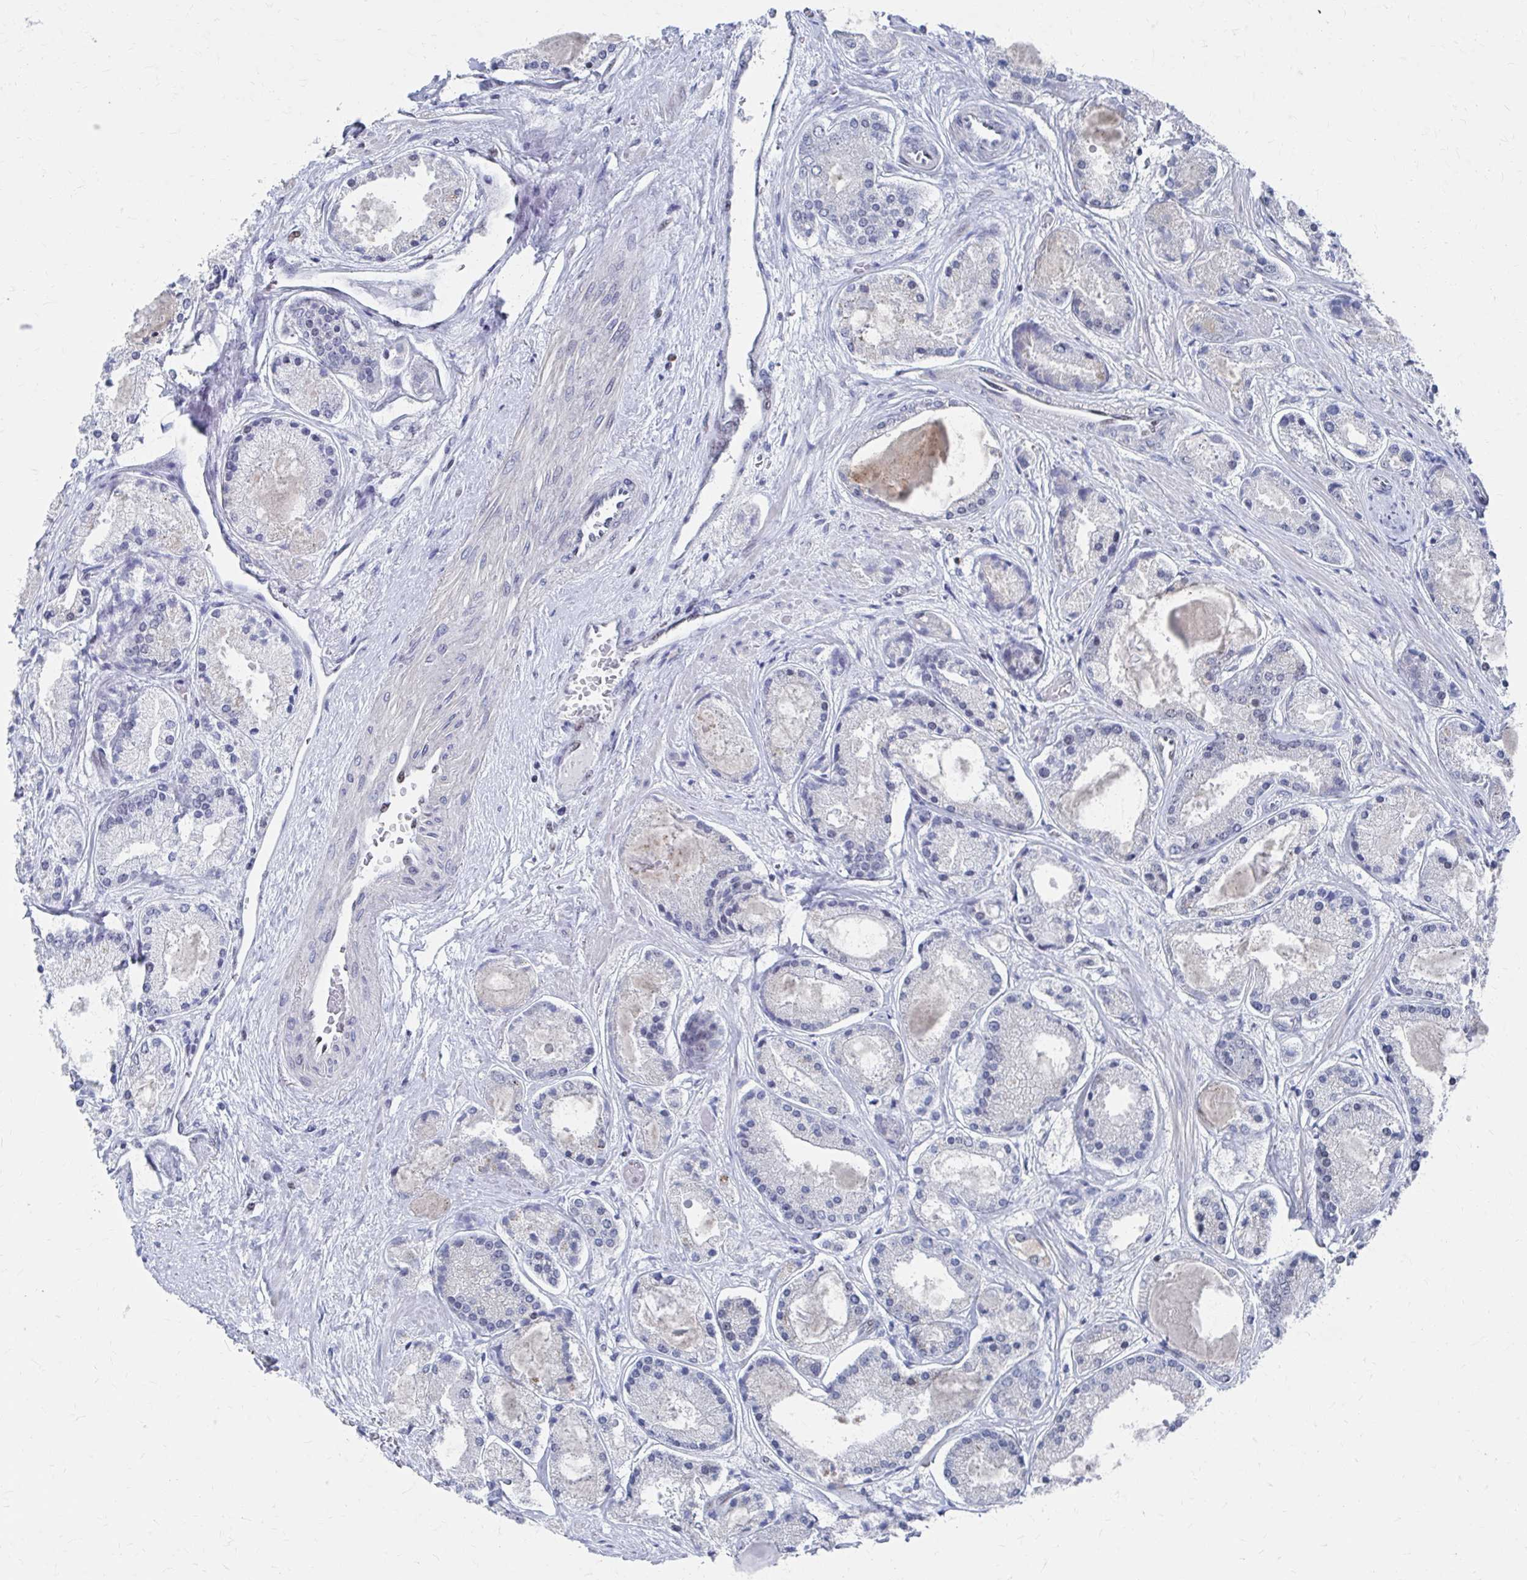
{"staining": {"intensity": "negative", "quantity": "none", "location": "none"}, "tissue": "prostate cancer", "cell_type": "Tumor cells", "image_type": "cancer", "snomed": [{"axis": "morphology", "description": "Adenocarcinoma, High grade"}, {"axis": "topography", "description": "Prostate"}], "caption": "Tumor cells show no significant positivity in high-grade adenocarcinoma (prostate).", "gene": "CDIN1", "patient": {"sex": "male", "age": 67}}